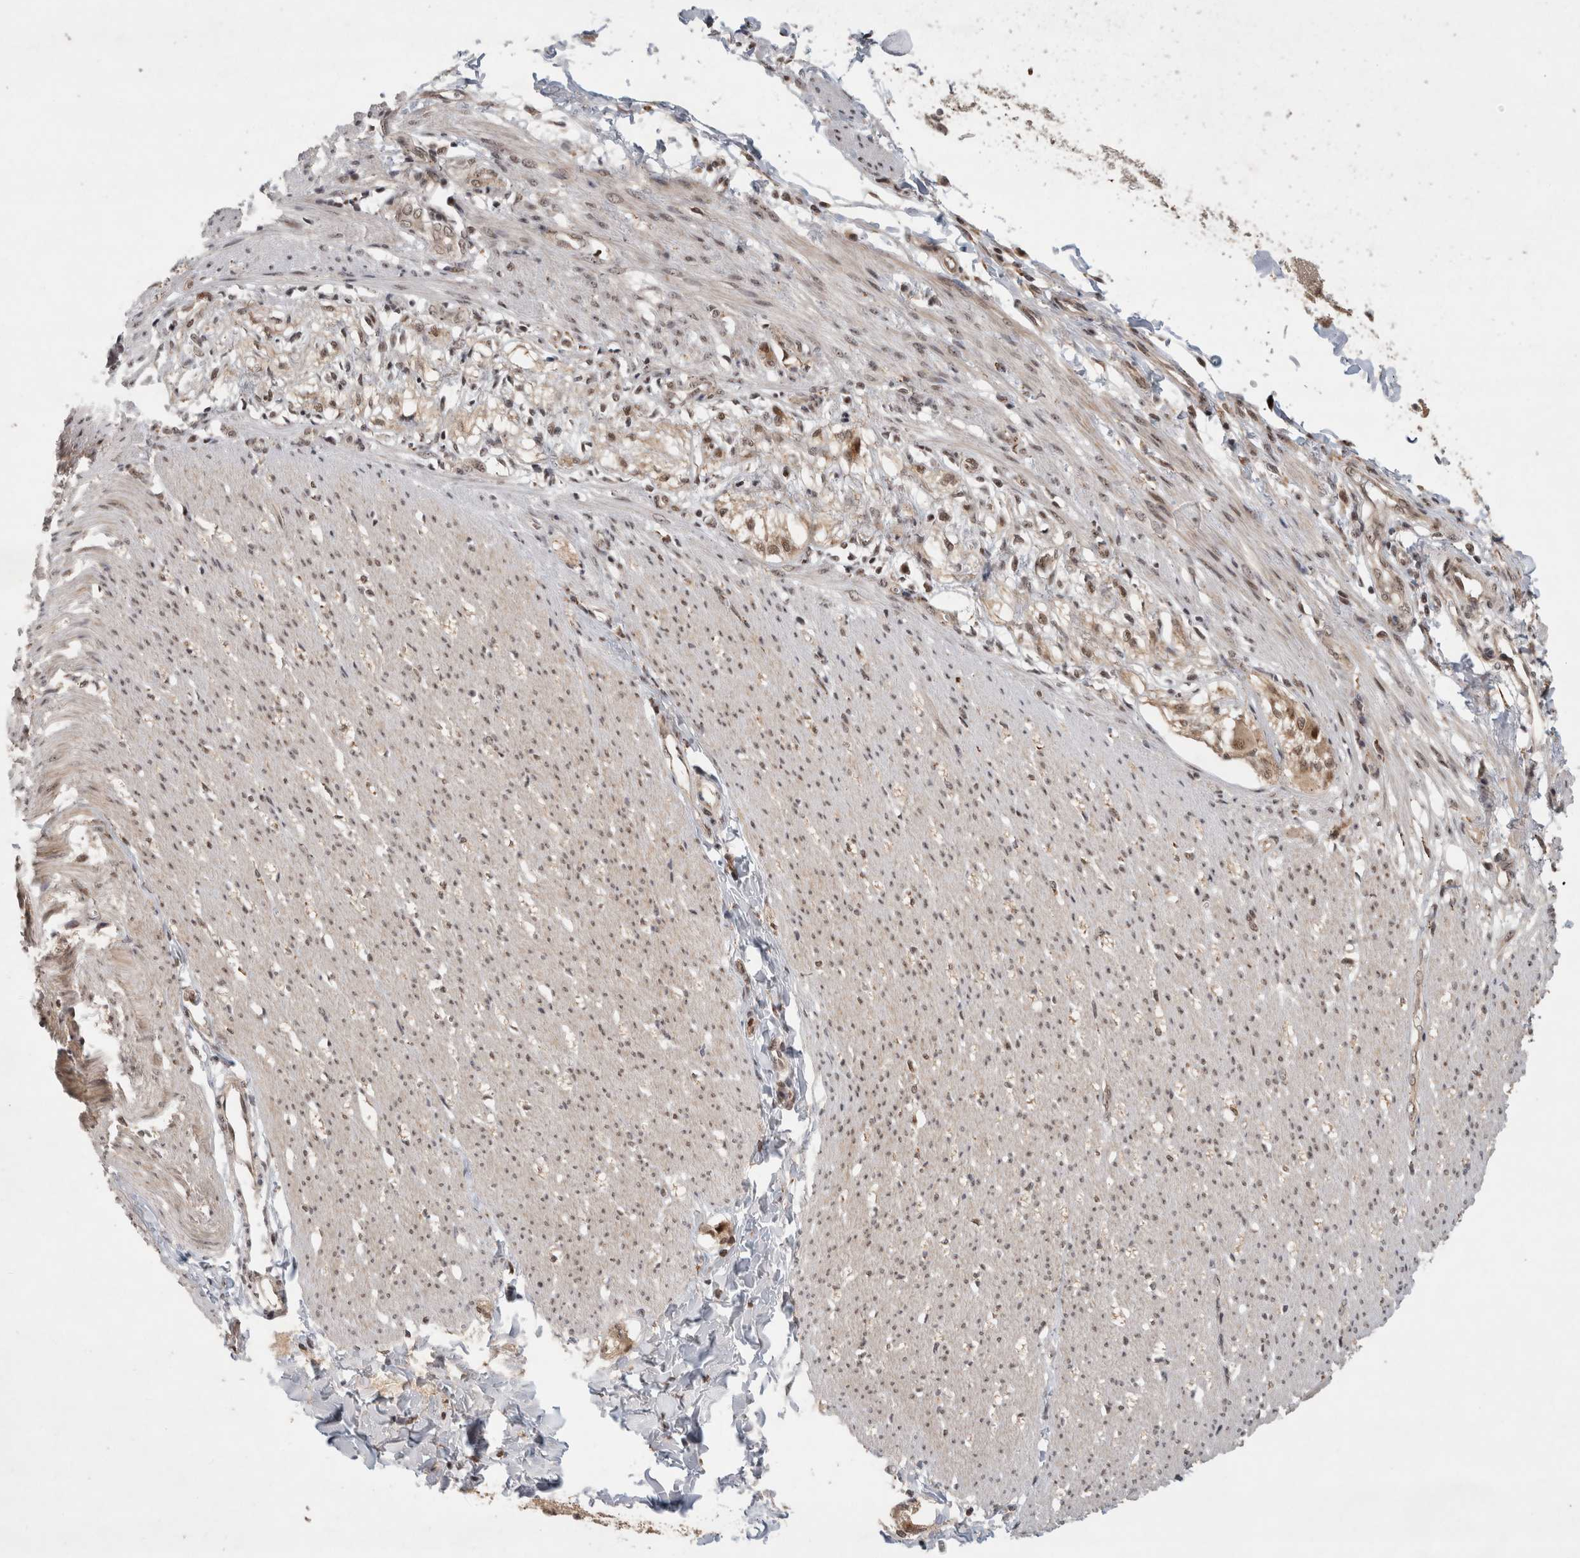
{"staining": {"intensity": "weak", "quantity": "25%-75%", "location": "cytoplasmic/membranous,nuclear"}, "tissue": "smooth muscle", "cell_type": "Smooth muscle cells", "image_type": "normal", "snomed": [{"axis": "morphology", "description": "Normal tissue, NOS"}, {"axis": "morphology", "description": "Adenocarcinoma, NOS"}, {"axis": "topography", "description": "Smooth muscle"}, {"axis": "topography", "description": "Colon"}], "caption": "Smooth muscle cells exhibit low levels of weak cytoplasmic/membranous,nuclear staining in approximately 25%-75% of cells in unremarkable smooth muscle. Immunohistochemistry stains the protein of interest in brown and the nuclei are stained blue.", "gene": "MPHOSPH6", "patient": {"sex": "male", "age": 14}}